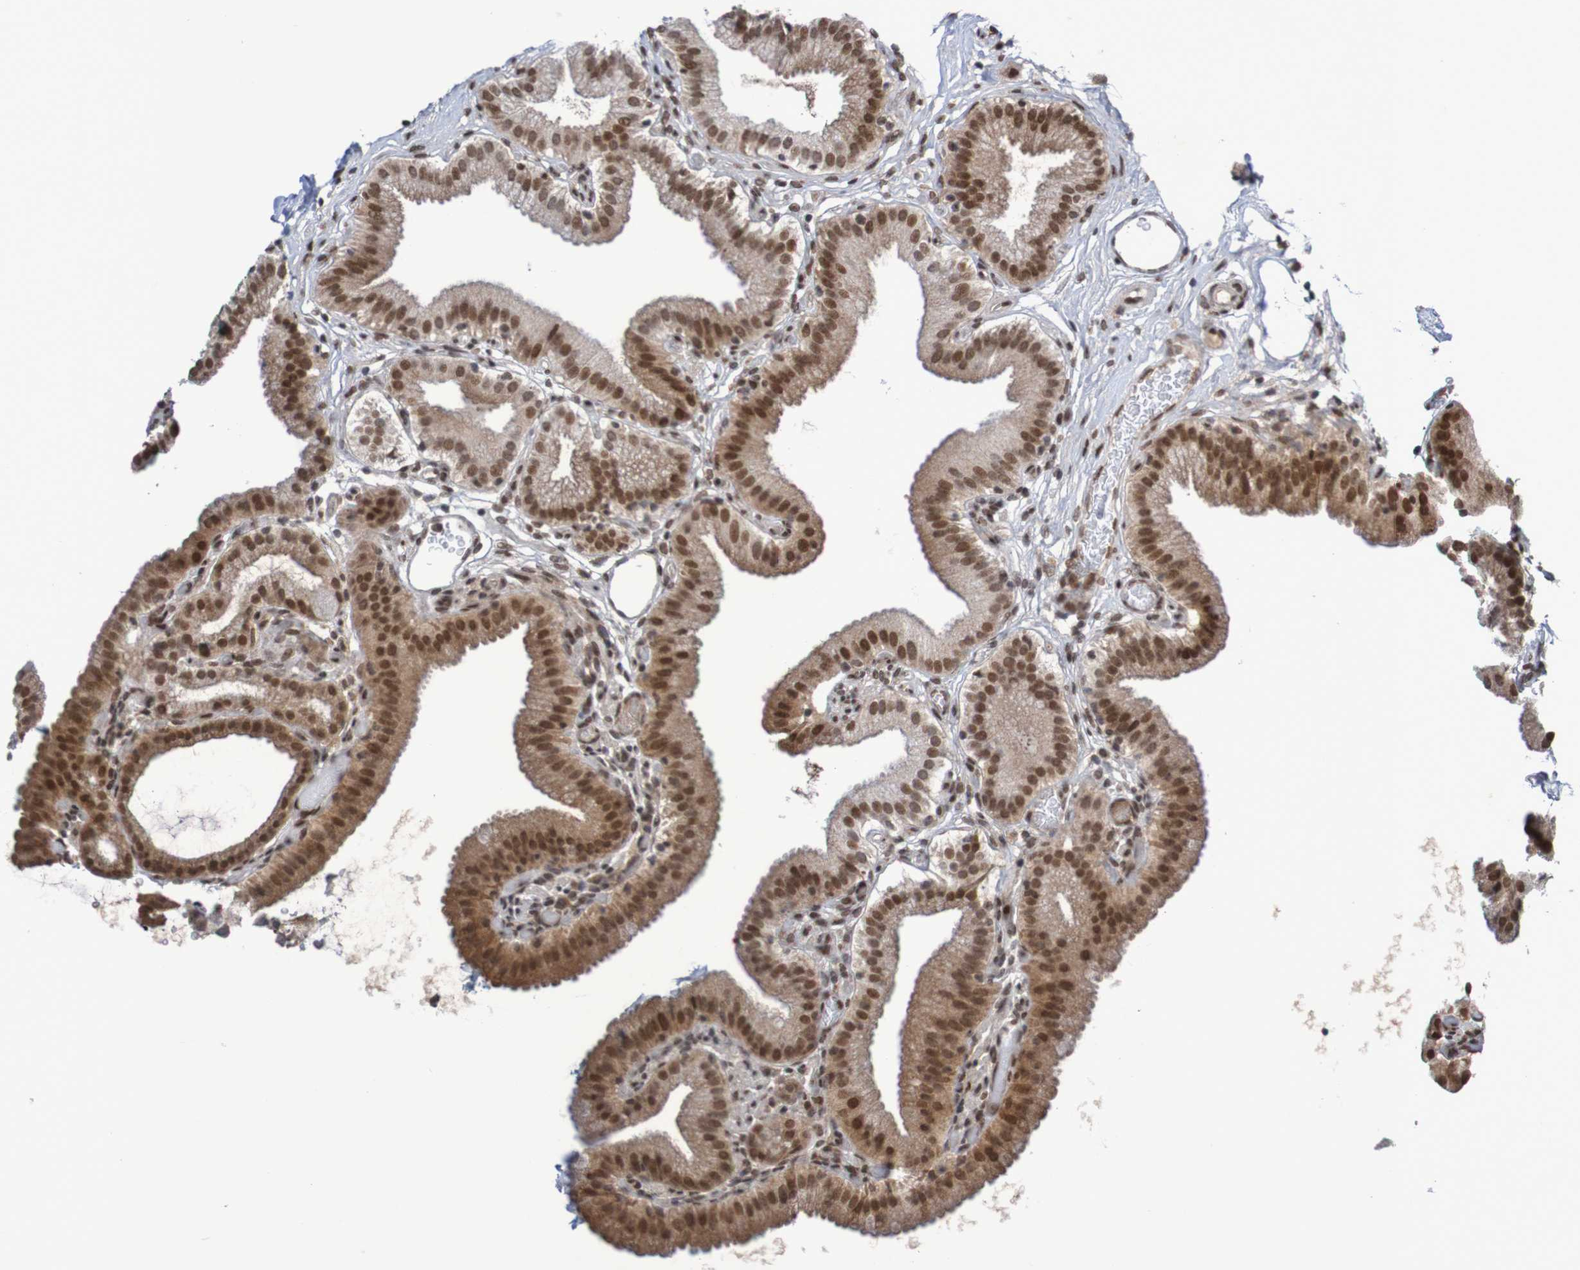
{"staining": {"intensity": "moderate", "quantity": ">75%", "location": "cytoplasmic/membranous,nuclear"}, "tissue": "gallbladder", "cell_type": "Glandular cells", "image_type": "normal", "snomed": [{"axis": "morphology", "description": "Normal tissue, NOS"}, {"axis": "topography", "description": "Gallbladder"}], "caption": "The histopathology image demonstrates immunohistochemical staining of benign gallbladder. There is moderate cytoplasmic/membranous,nuclear expression is identified in about >75% of glandular cells.", "gene": "ITLN1", "patient": {"sex": "male", "age": 54}}